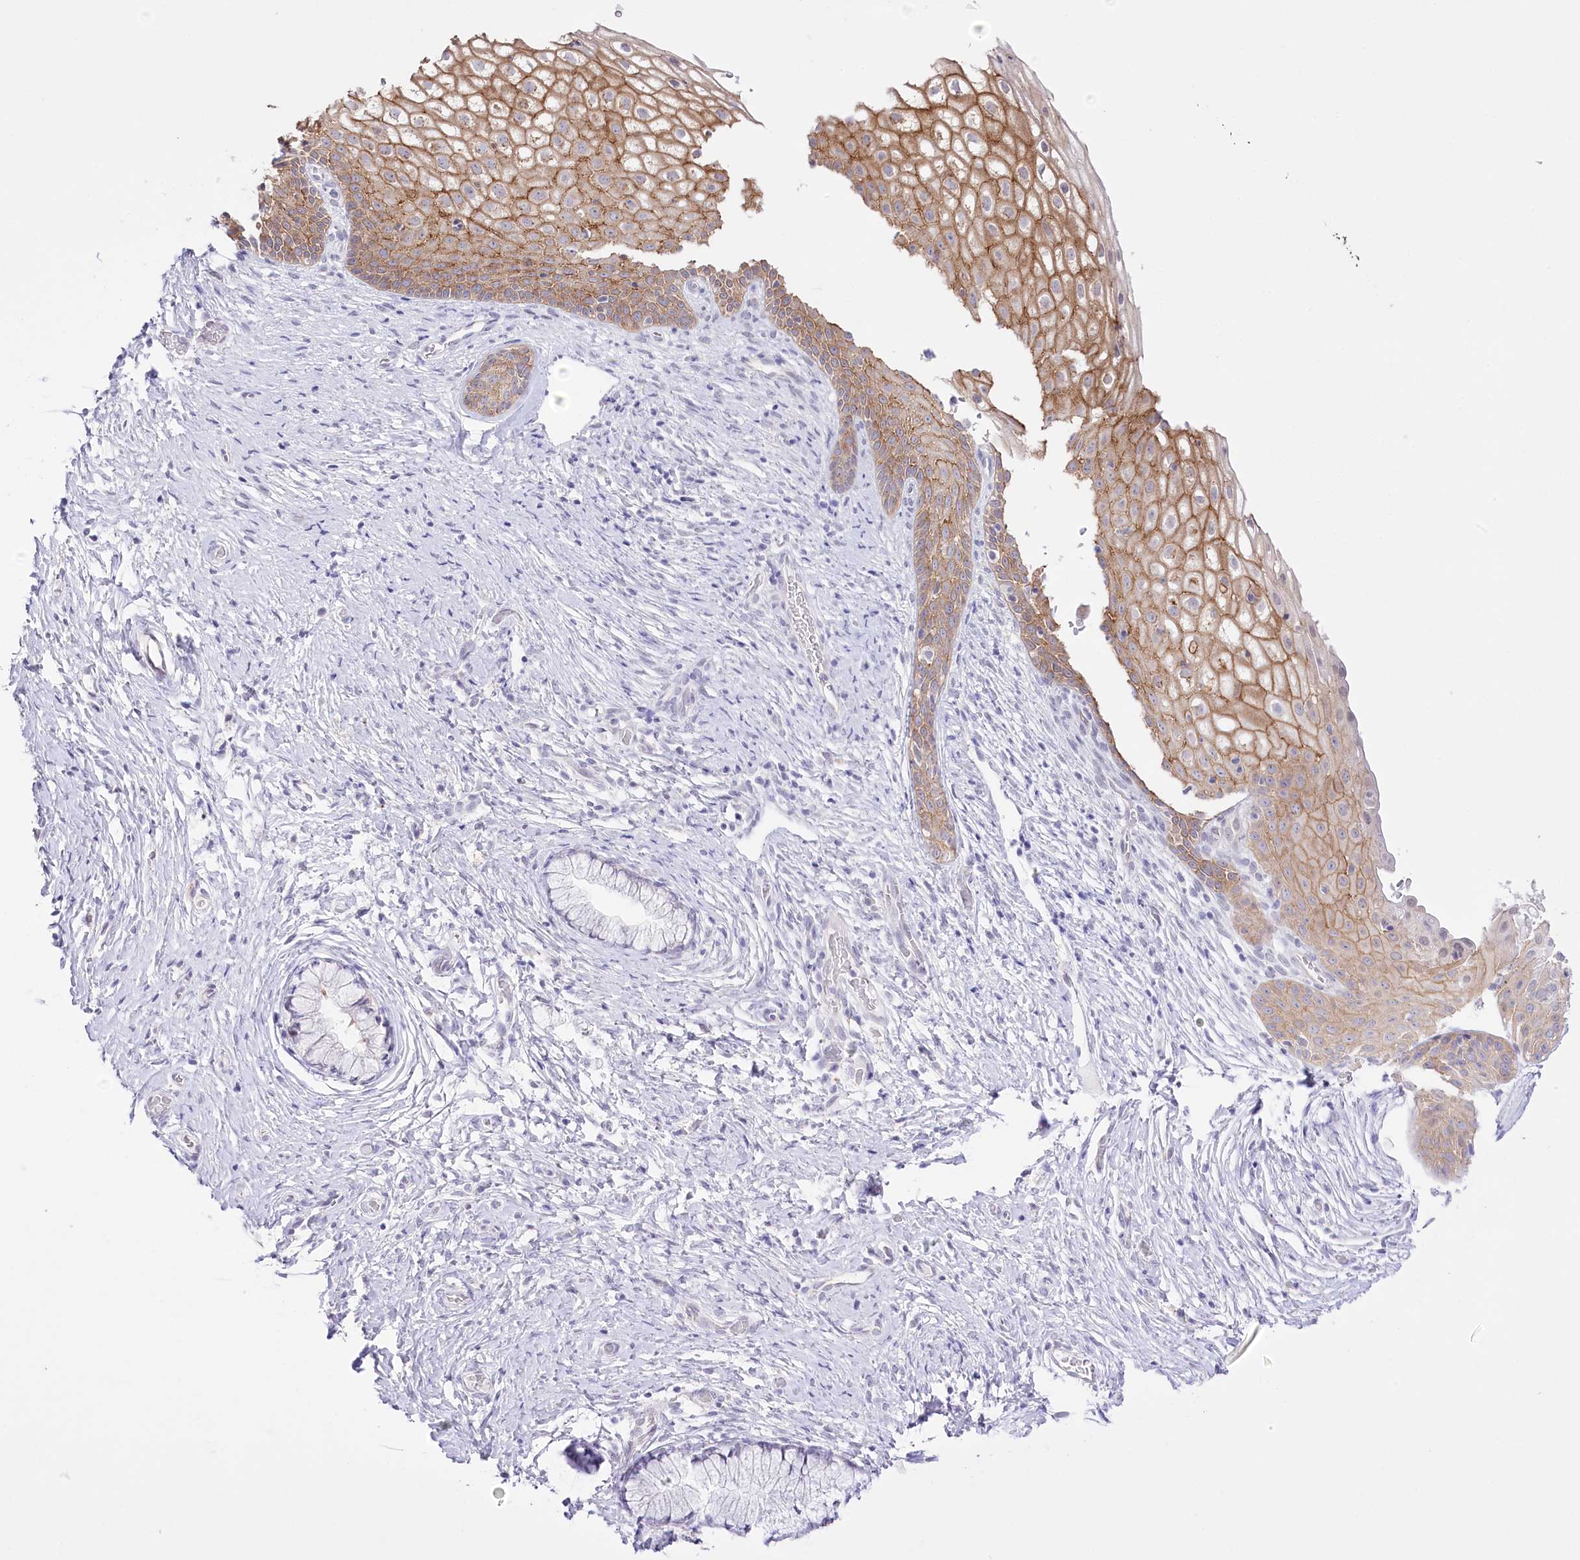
{"staining": {"intensity": "negative", "quantity": "none", "location": "none"}, "tissue": "cervix", "cell_type": "Glandular cells", "image_type": "normal", "snomed": [{"axis": "morphology", "description": "Normal tissue, NOS"}, {"axis": "topography", "description": "Cervix"}], "caption": "IHC photomicrograph of unremarkable cervix: cervix stained with DAB (3,3'-diaminobenzidine) demonstrates no significant protein staining in glandular cells. The staining is performed using DAB (3,3'-diaminobenzidine) brown chromogen with nuclei counter-stained in using hematoxylin.", "gene": "SLC39A10", "patient": {"sex": "female", "age": 33}}